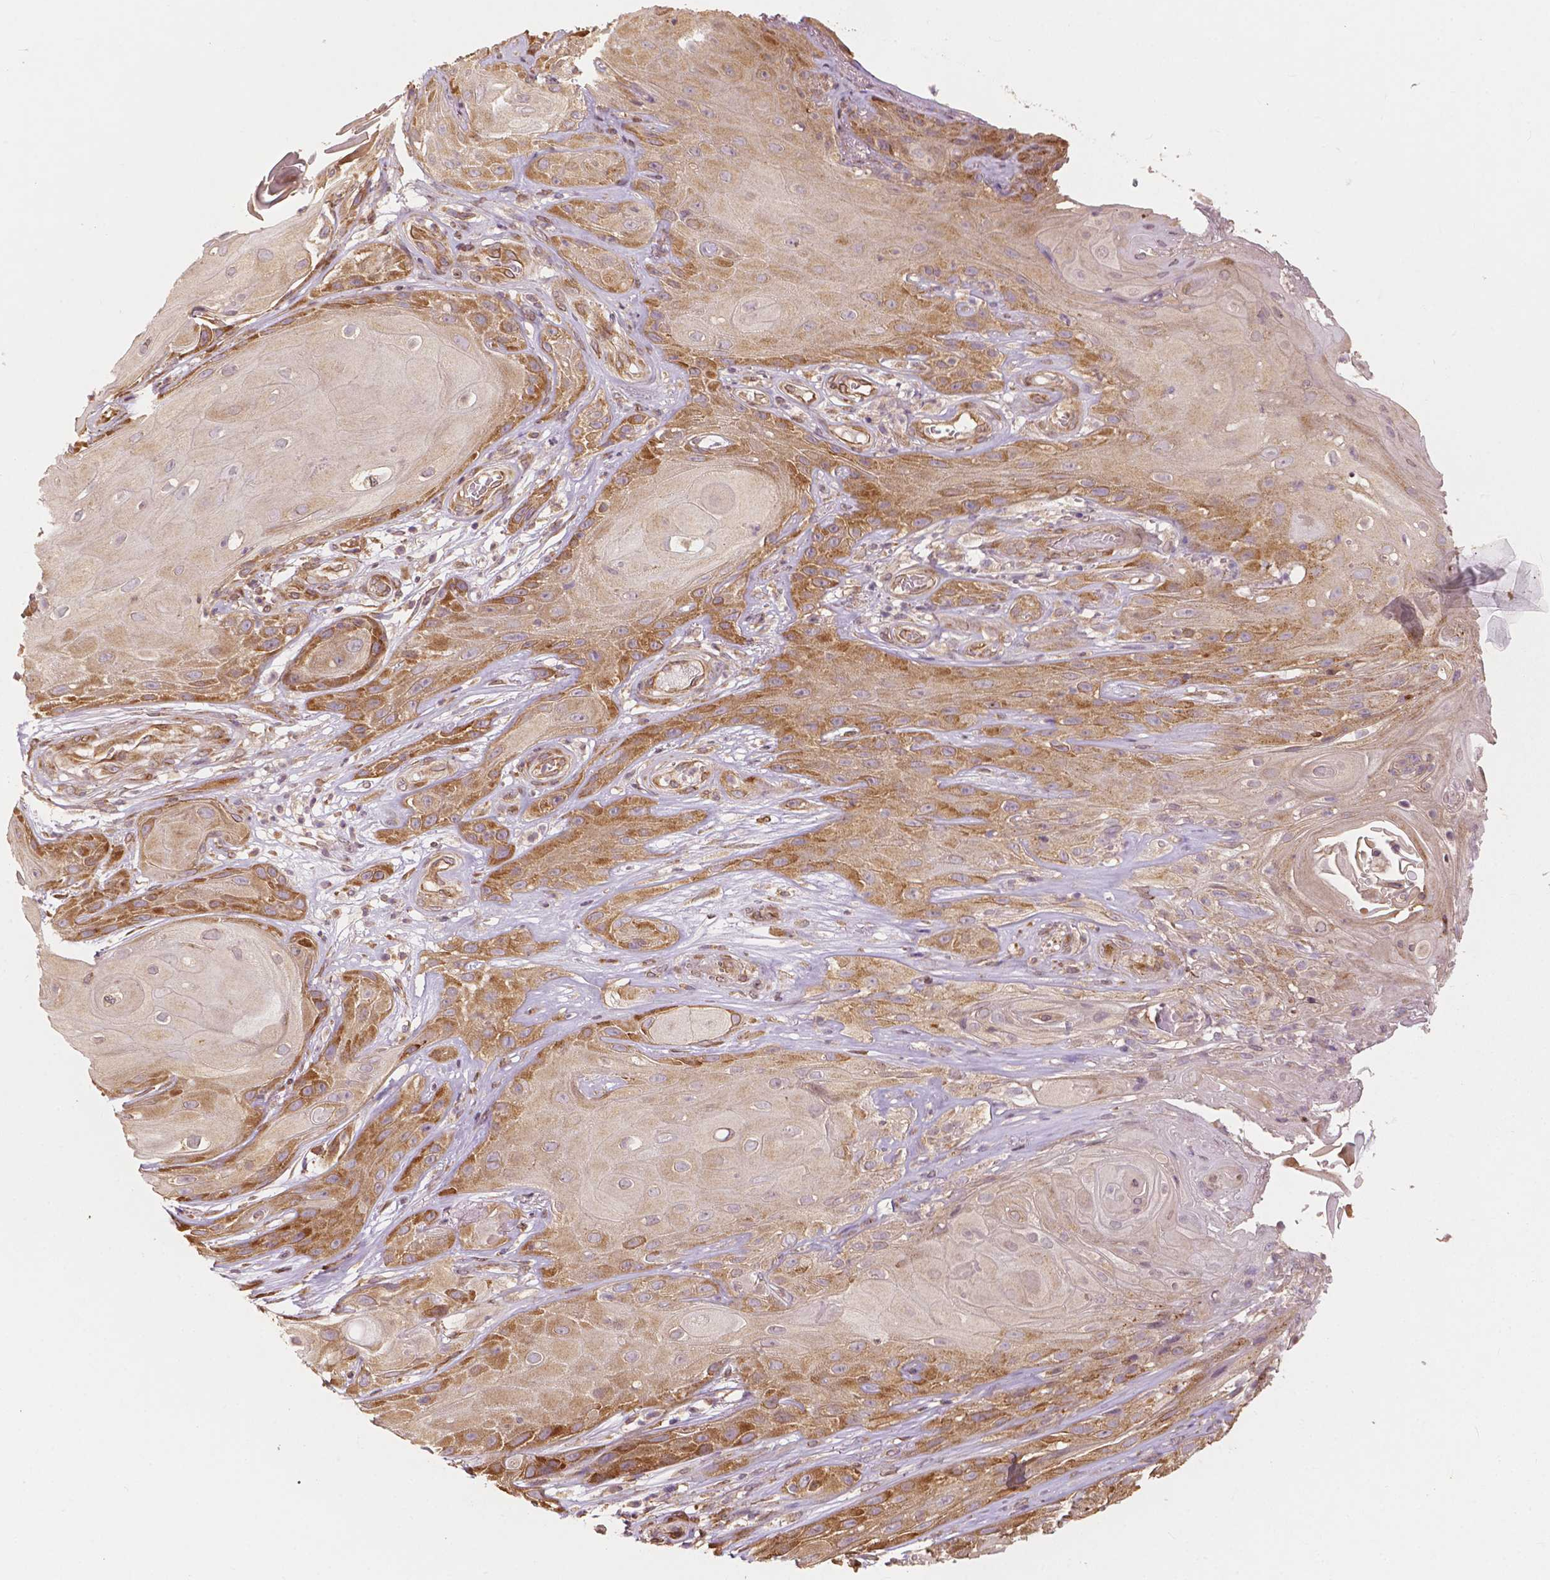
{"staining": {"intensity": "moderate", "quantity": ">75%", "location": "cytoplasmic/membranous"}, "tissue": "skin cancer", "cell_type": "Tumor cells", "image_type": "cancer", "snomed": [{"axis": "morphology", "description": "Squamous cell carcinoma, NOS"}, {"axis": "topography", "description": "Skin"}], "caption": "There is medium levels of moderate cytoplasmic/membranous expression in tumor cells of skin squamous cell carcinoma, as demonstrated by immunohistochemical staining (brown color).", "gene": "G3BP1", "patient": {"sex": "male", "age": 62}}